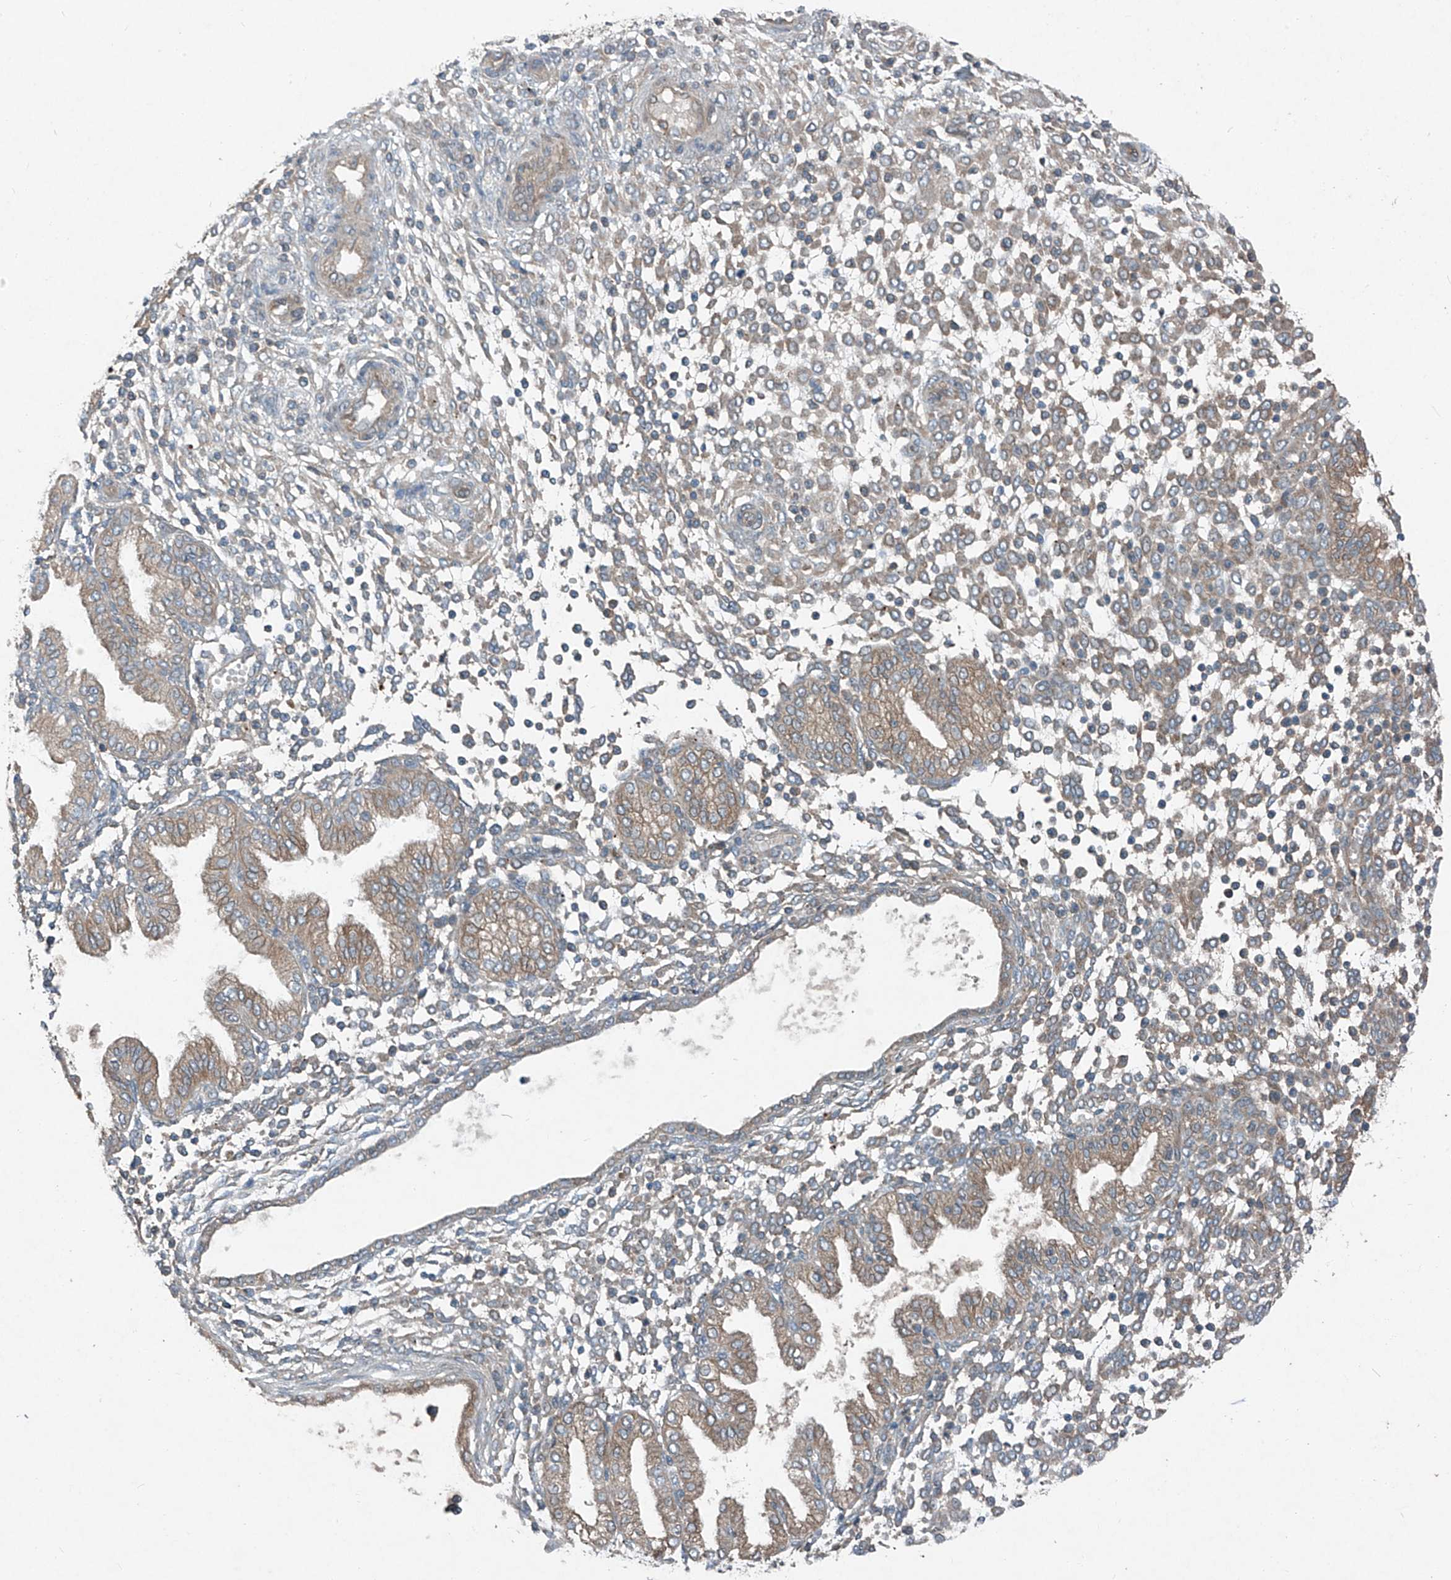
{"staining": {"intensity": "weak", "quantity": "25%-75%", "location": "cytoplasmic/membranous"}, "tissue": "endometrium", "cell_type": "Cells in endometrial stroma", "image_type": "normal", "snomed": [{"axis": "morphology", "description": "Normal tissue, NOS"}, {"axis": "topography", "description": "Endometrium"}], "caption": "A brown stain highlights weak cytoplasmic/membranous expression of a protein in cells in endometrial stroma of benign human endometrium. (Stains: DAB (3,3'-diaminobenzidine) in brown, nuclei in blue, Microscopy: brightfield microscopy at high magnification).", "gene": "FOXRED2", "patient": {"sex": "female", "age": 53}}